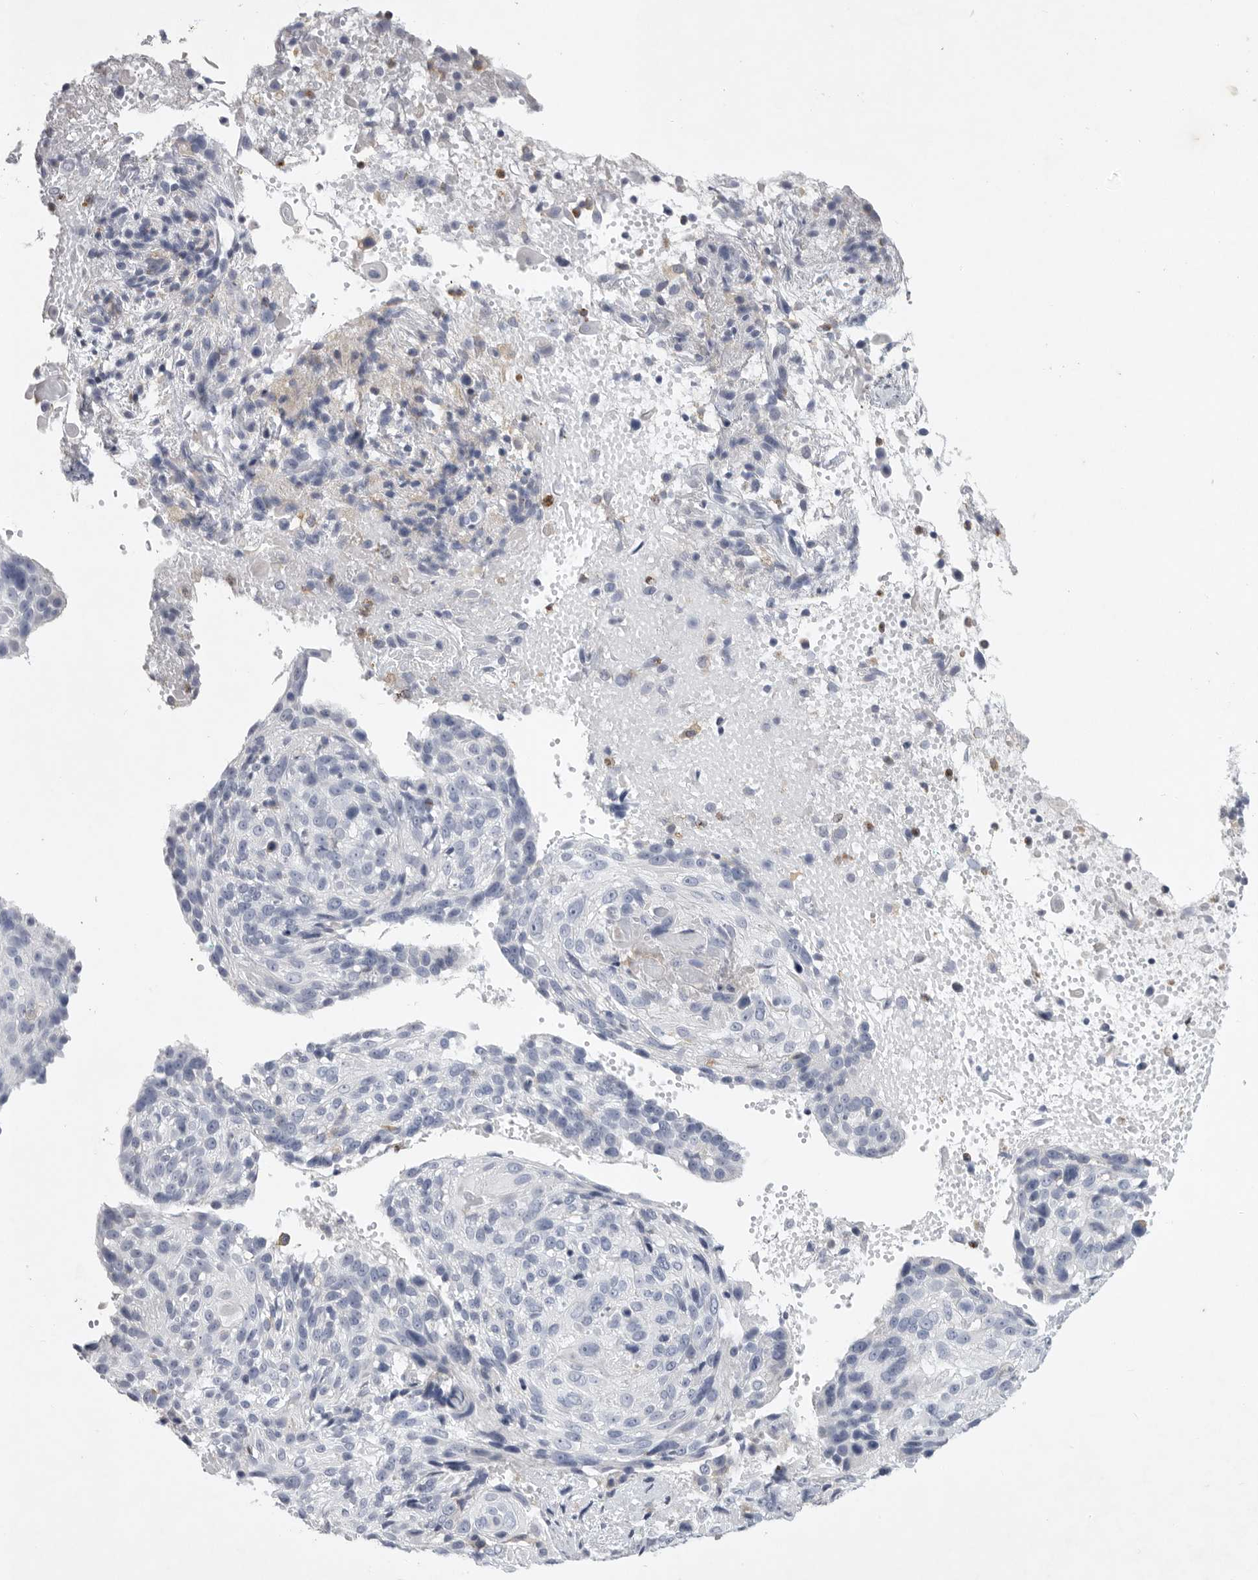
{"staining": {"intensity": "negative", "quantity": "none", "location": "none"}, "tissue": "cervical cancer", "cell_type": "Tumor cells", "image_type": "cancer", "snomed": [{"axis": "morphology", "description": "Squamous cell carcinoma, NOS"}, {"axis": "topography", "description": "Cervix"}], "caption": "Tumor cells are negative for protein expression in human squamous cell carcinoma (cervical).", "gene": "SIGLEC10", "patient": {"sex": "female", "age": 74}}